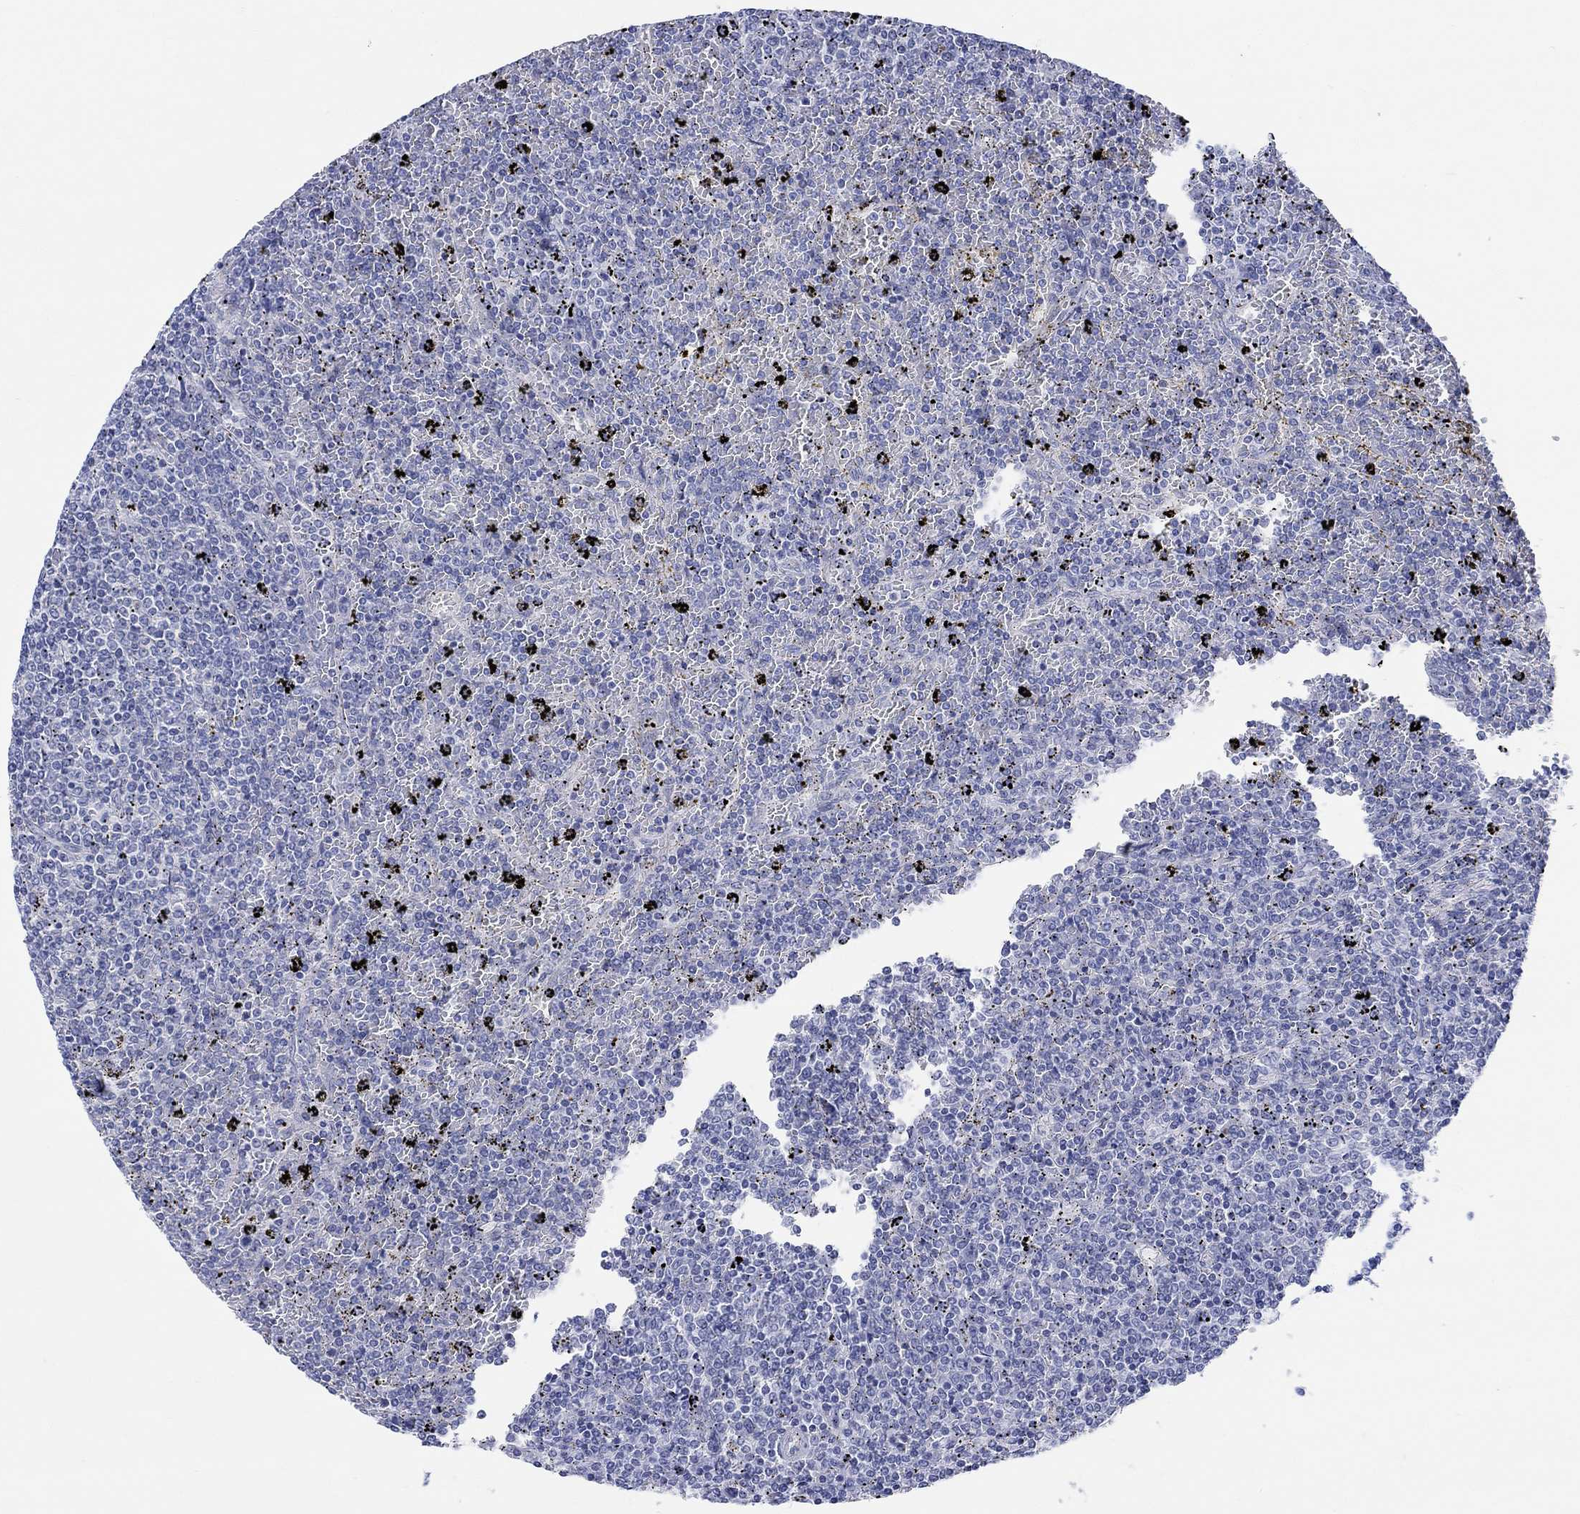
{"staining": {"intensity": "negative", "quantity": "none", "location": "none"}, "tissue": "lymphoma", "cell_type": "Tumor cells", "image_type": "cancer", "snomed": [{"axis": "morphology", "description": "Malignant lymphoma, non-Hodgkin's type, Low grade"}, {"axis": "topography", "description": "Spleen"}], "caption": "High power microscopy micrograph of an immunohistochemistry histopathology image of malignant lymphoma, non-Hodgkin's type (low-grade), revealing no significant expression in tumor cells.", "gene": "KRT222", "patient": {"sex": "female", "age": 77}}